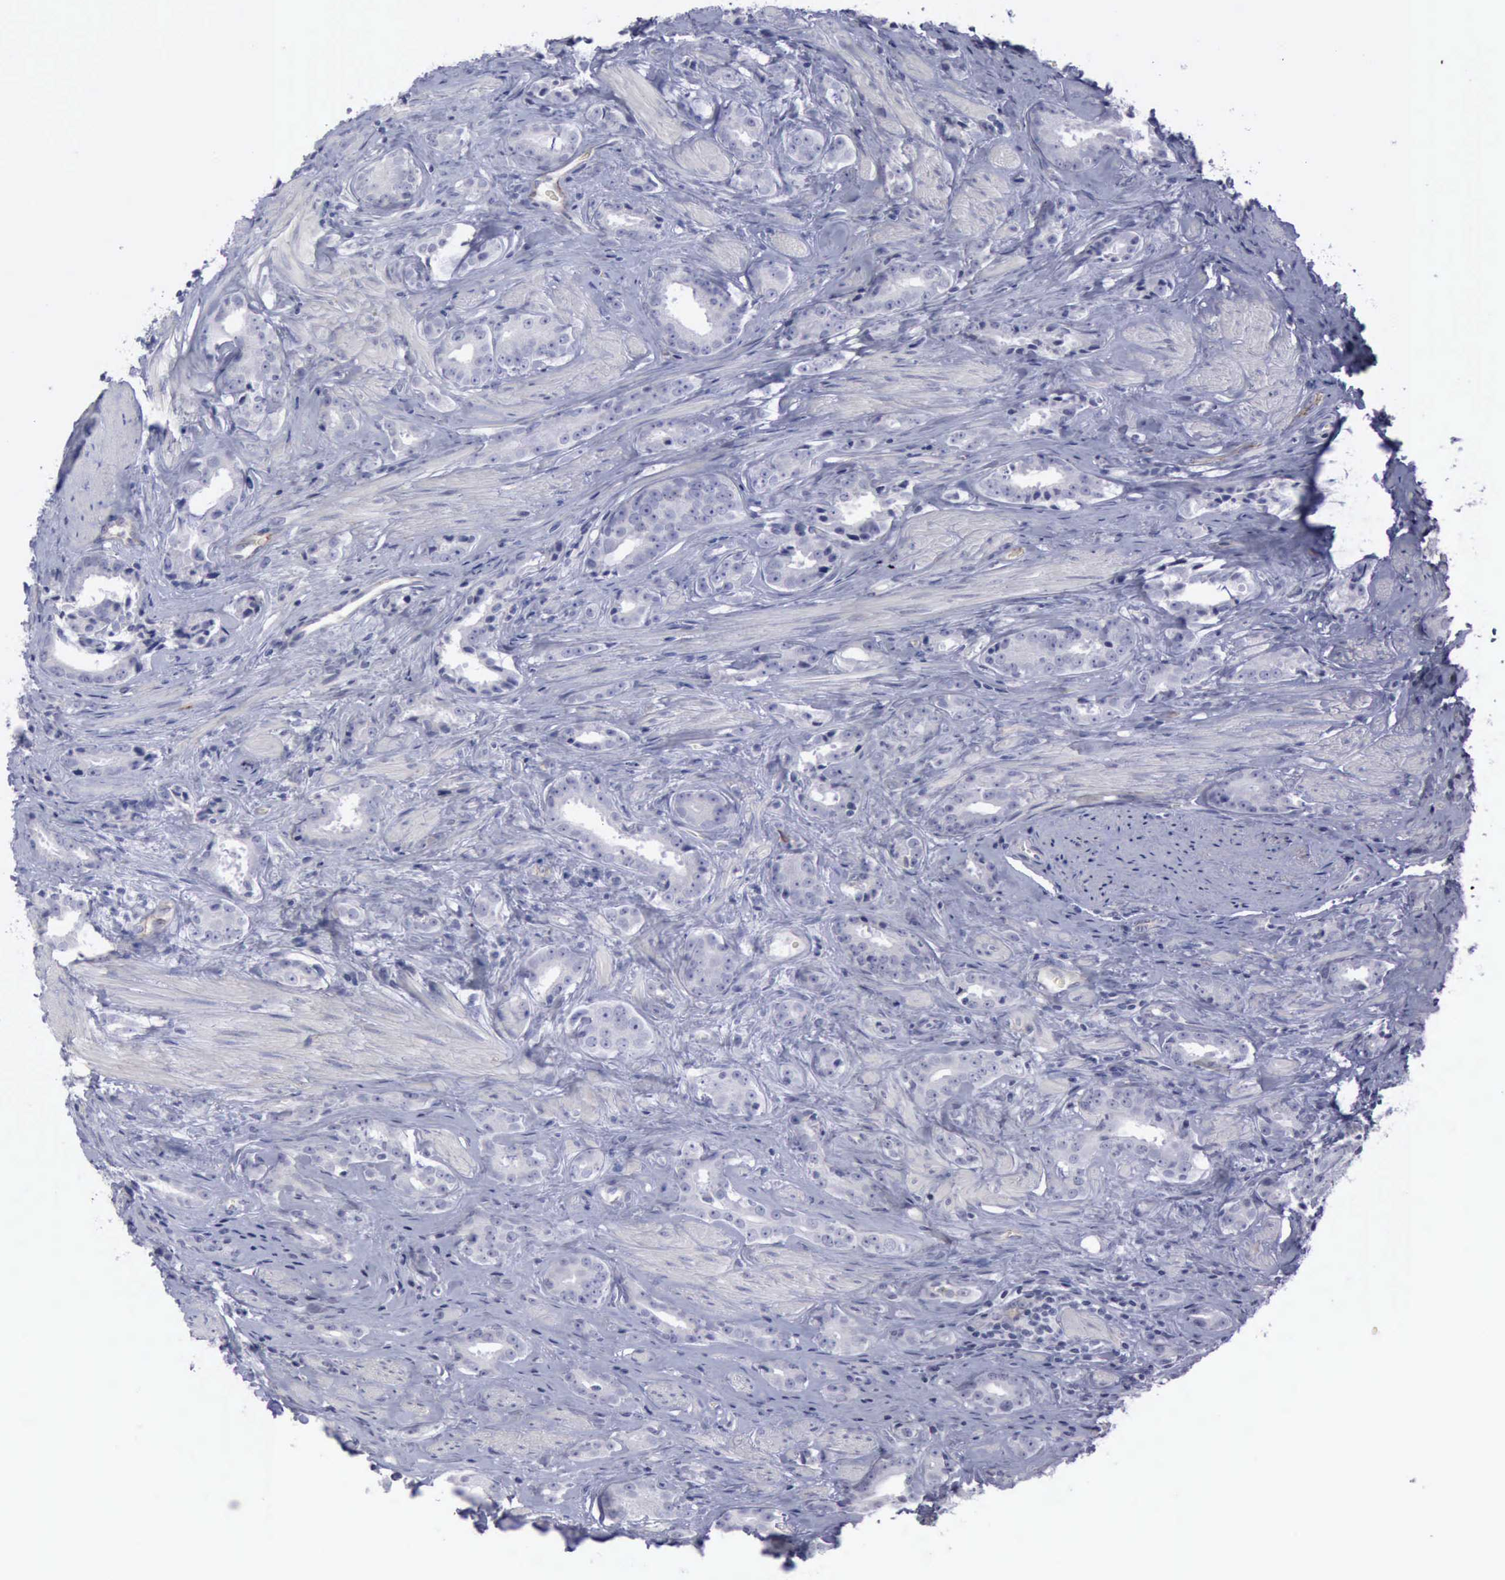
{"staining": {"intensity": "negative", "quantity": "none", "location": "none"}, "tissue": "prostate cancer", "cell_type": "Tumor cells", "image_type": "cancer", "snomed": [{"axis": "morphology", "description": "Adenocarcinoma, Medium grade"}, {"axis": "topography", "description": "Prostate"}], "caption": "Immunohistochemistry micrograph of neoplastic tissue: prostate adenocarcinoma (medium-grade) stained with DAB shows no significant protein expression in tumor cells.", "gene": "CDH2", "patient": {"sex": "male", "age": 53}}